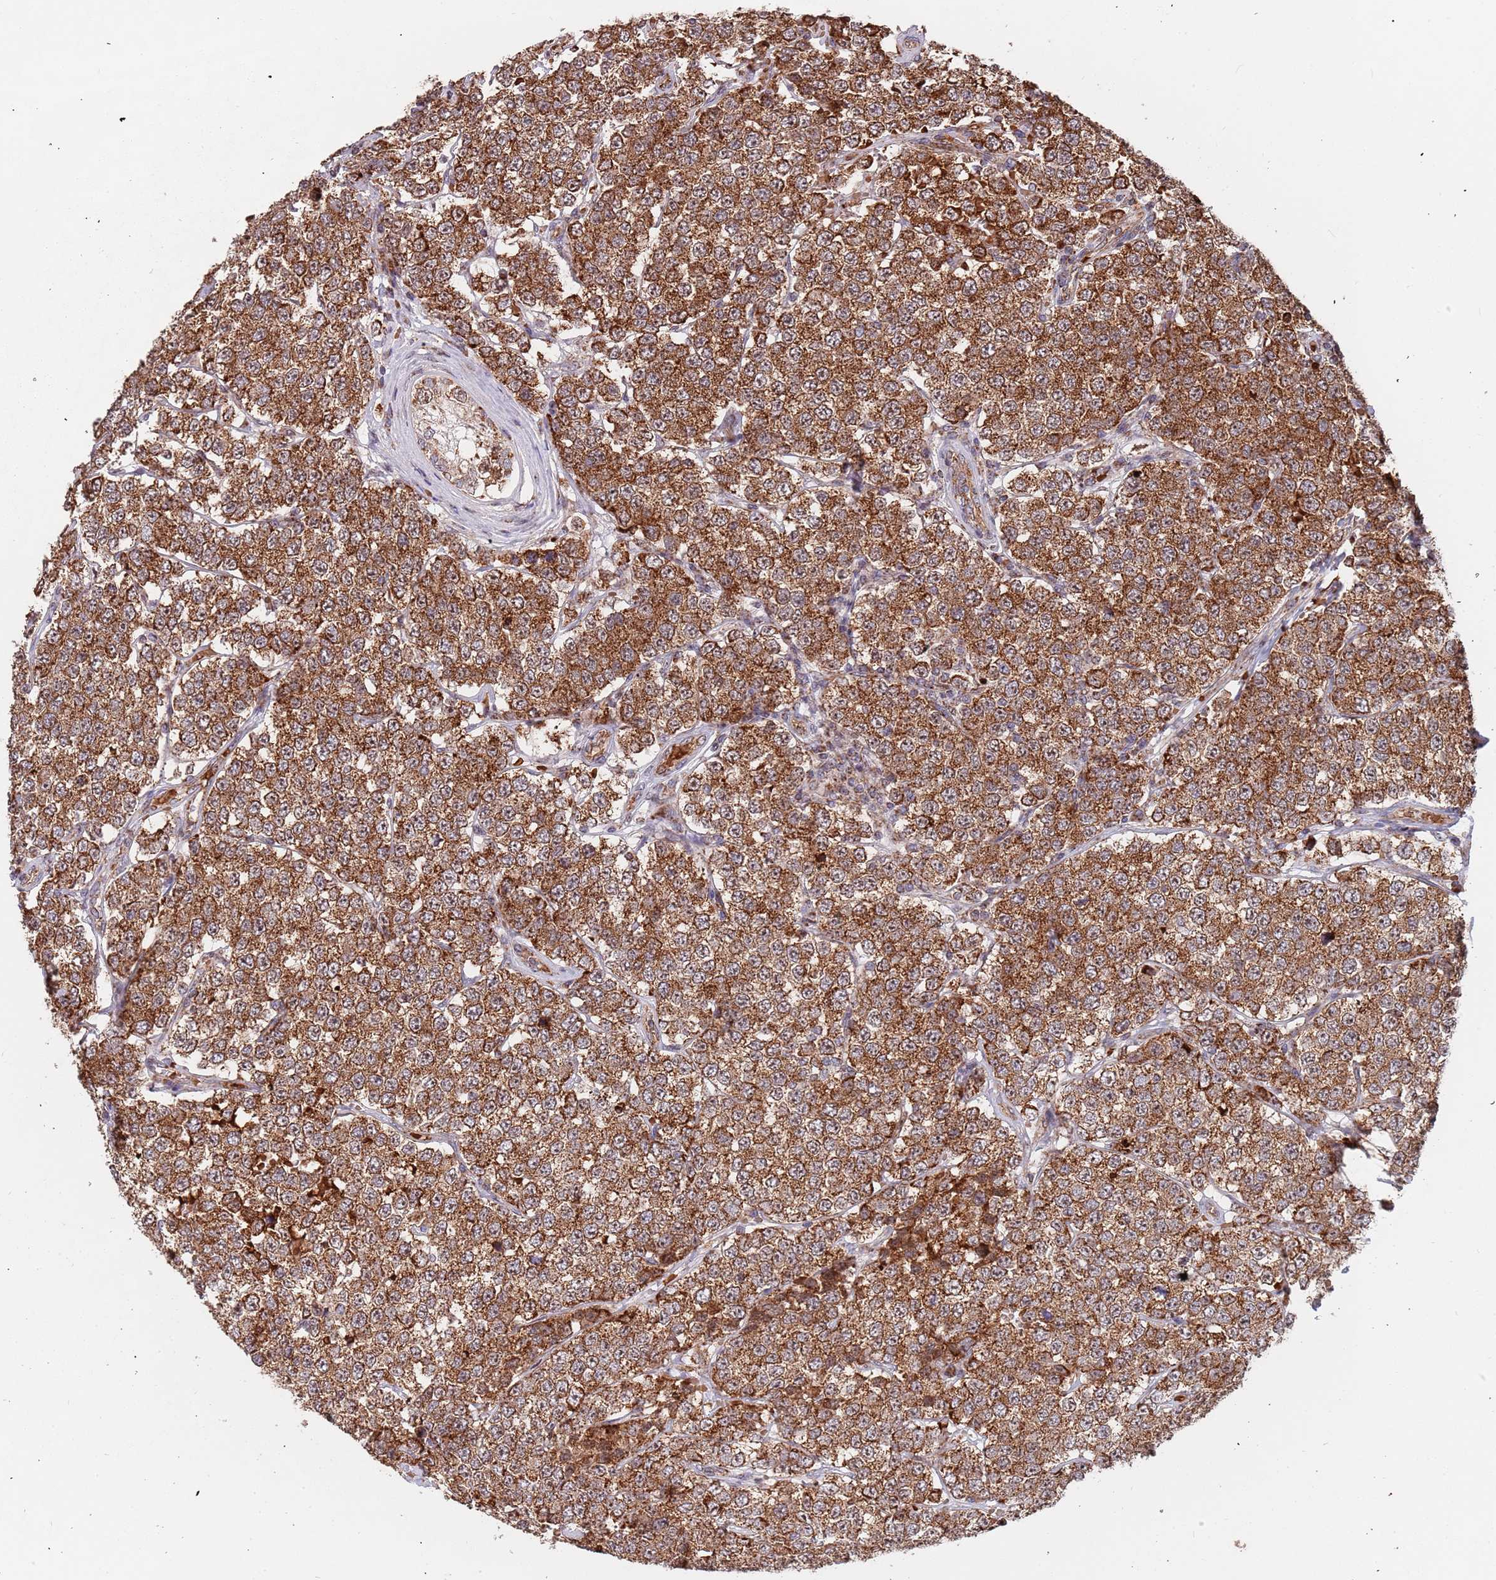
{"staining": {"intensity": "moderate", "quantity": ">75%", "location": "cytoplasmic/membranous"}, "tissue": "testis cancer", "cell_type": "Tumor cells", "image_type": "cancer", "snomed": [{"axis": "morphology", "description": "Seminoma, NOS"}, {"axis": "topography", "description": "Testis"}], "caption": "Seminoma (testis) was stained to show a protein in brown. There is medium levels of moderate cytoplasmic/membranous expression in about >75% of tumor cells.", "gene": "DCHS1", "patient": {"sex": "male", "age": 34}}